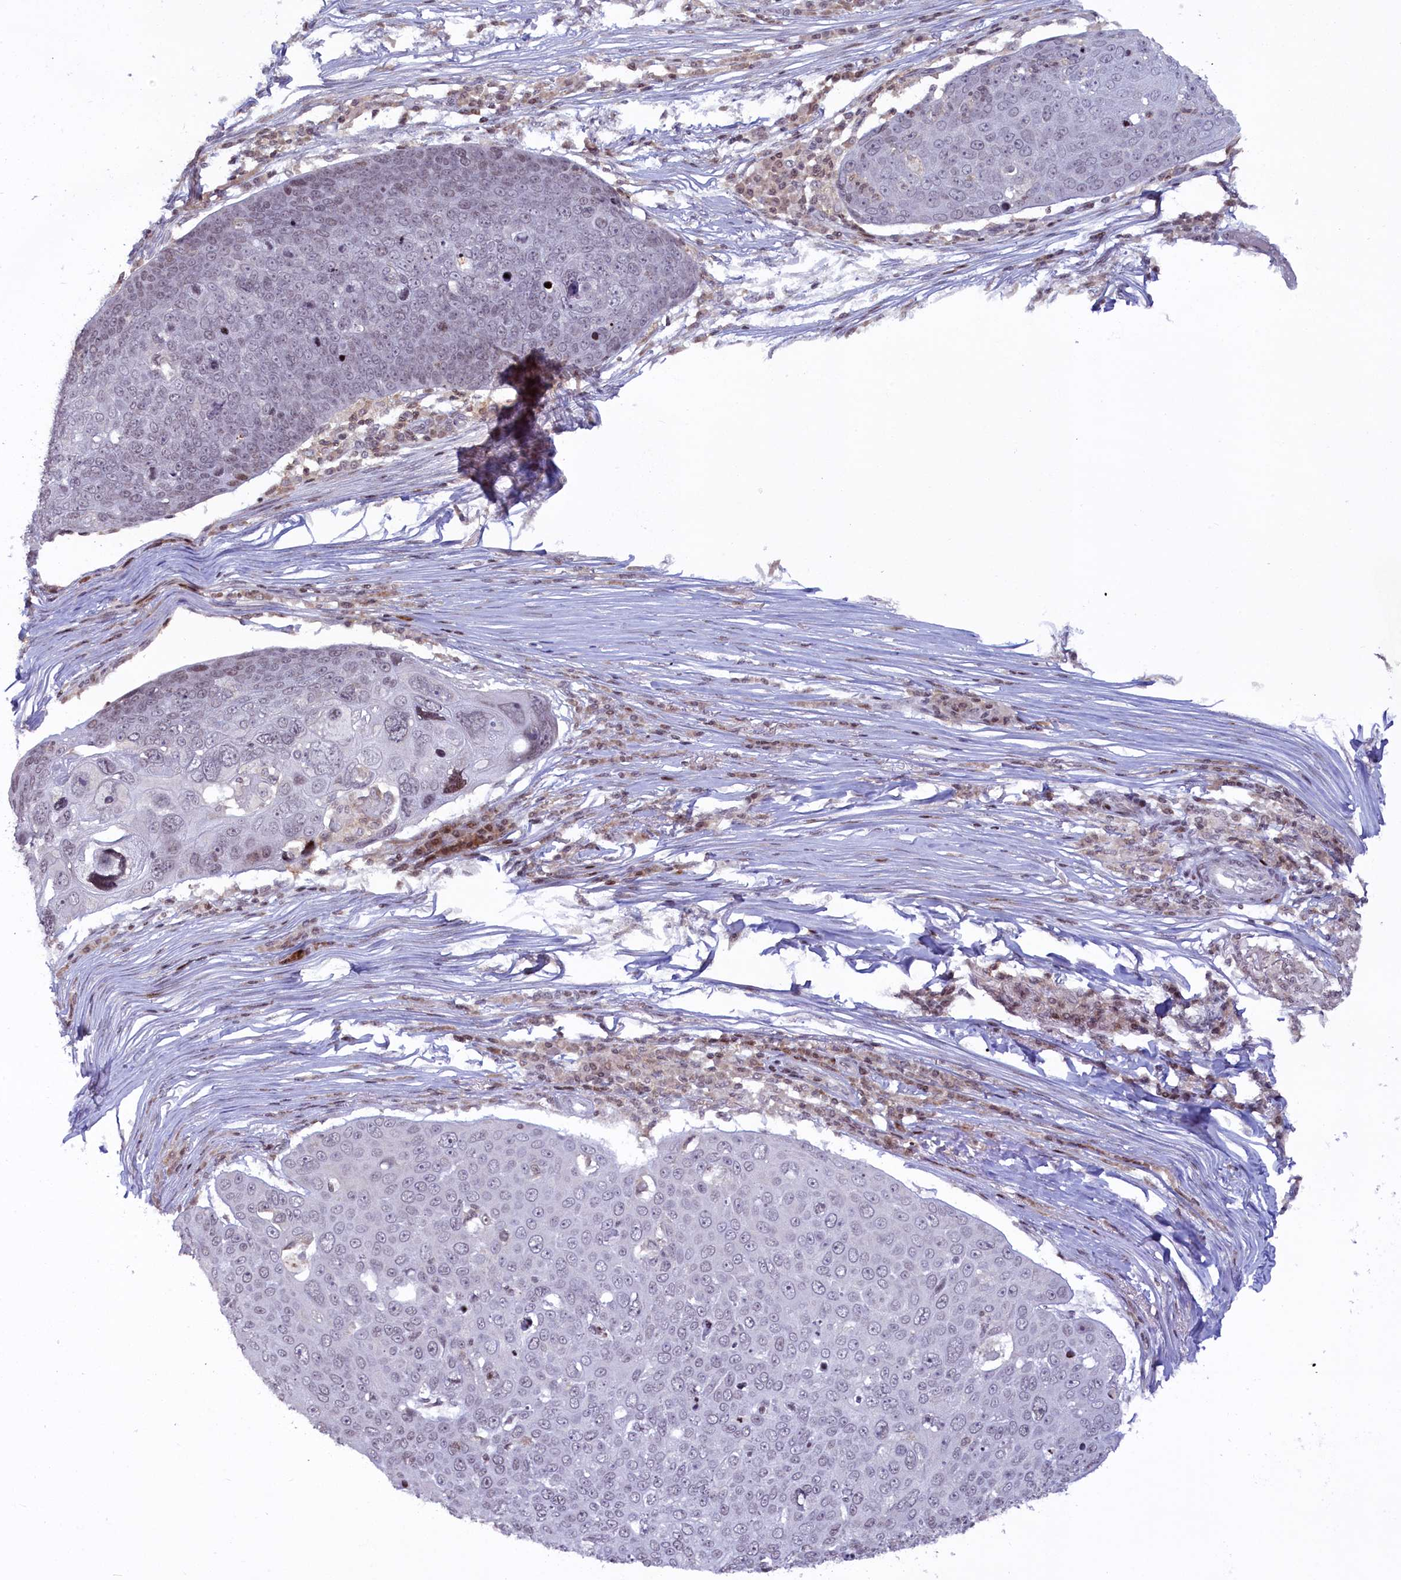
{"staining": {"intensity": "negative", "quantity": "none", "location": "none"}, "tissue": "skin cancer", "cell_type": "Tumor cells", "image_type": "cancer", "snomed": [{"axis": "morphology", "description": "Squamous cell carcinoma, NOS"}, {"axis": "topography", "description": "Skin"}], "caption": "This is an IHC image of skin cancer. There is no staining in tumor cells.", "gene": "FYB1", "patient": {"sex": "male", "age": 71}}